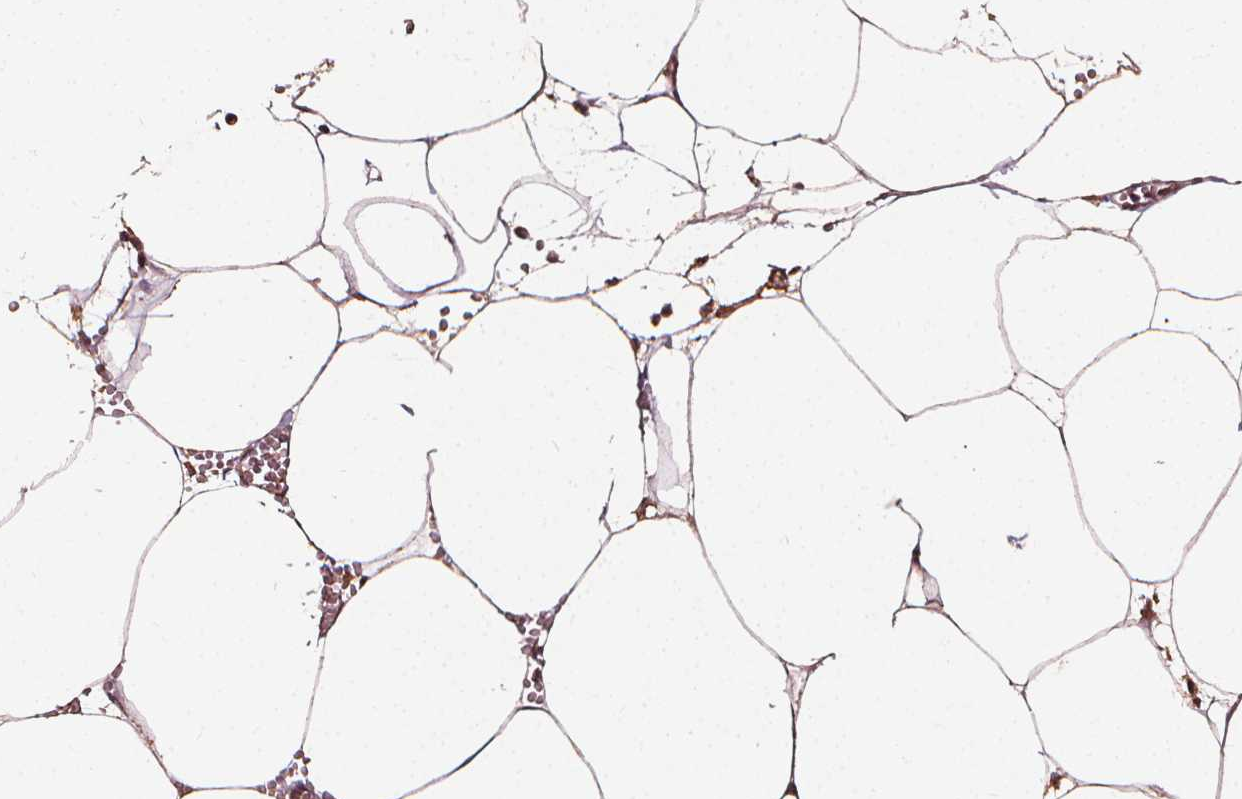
{"staining": {"intensity": "moderate", "quantity": ">75%", "location": "cytoplasmic/membranous"}, "tissue": "adipose tissue", "cell_type": "Adipocytes", "image_type": "normal", "snomed": [{"axis": "morphology", "description": "Normal tissue, NOS"}, {"axis": "topography", "description": "Adipose tissue"}, {"axis": "topography", "description": "Pancreas"}, {"axis": "topography", "description": "Peripheral nerve tissue"}], "caption": "About >75% of adipocytes in normal adipose tissue exhibit moderate cytoplasmic/membranous protein staining as visualized by brown immunohistochemical staining.", "gene": "ABCA1", "patient": {"sex": "female", "age": 58}}